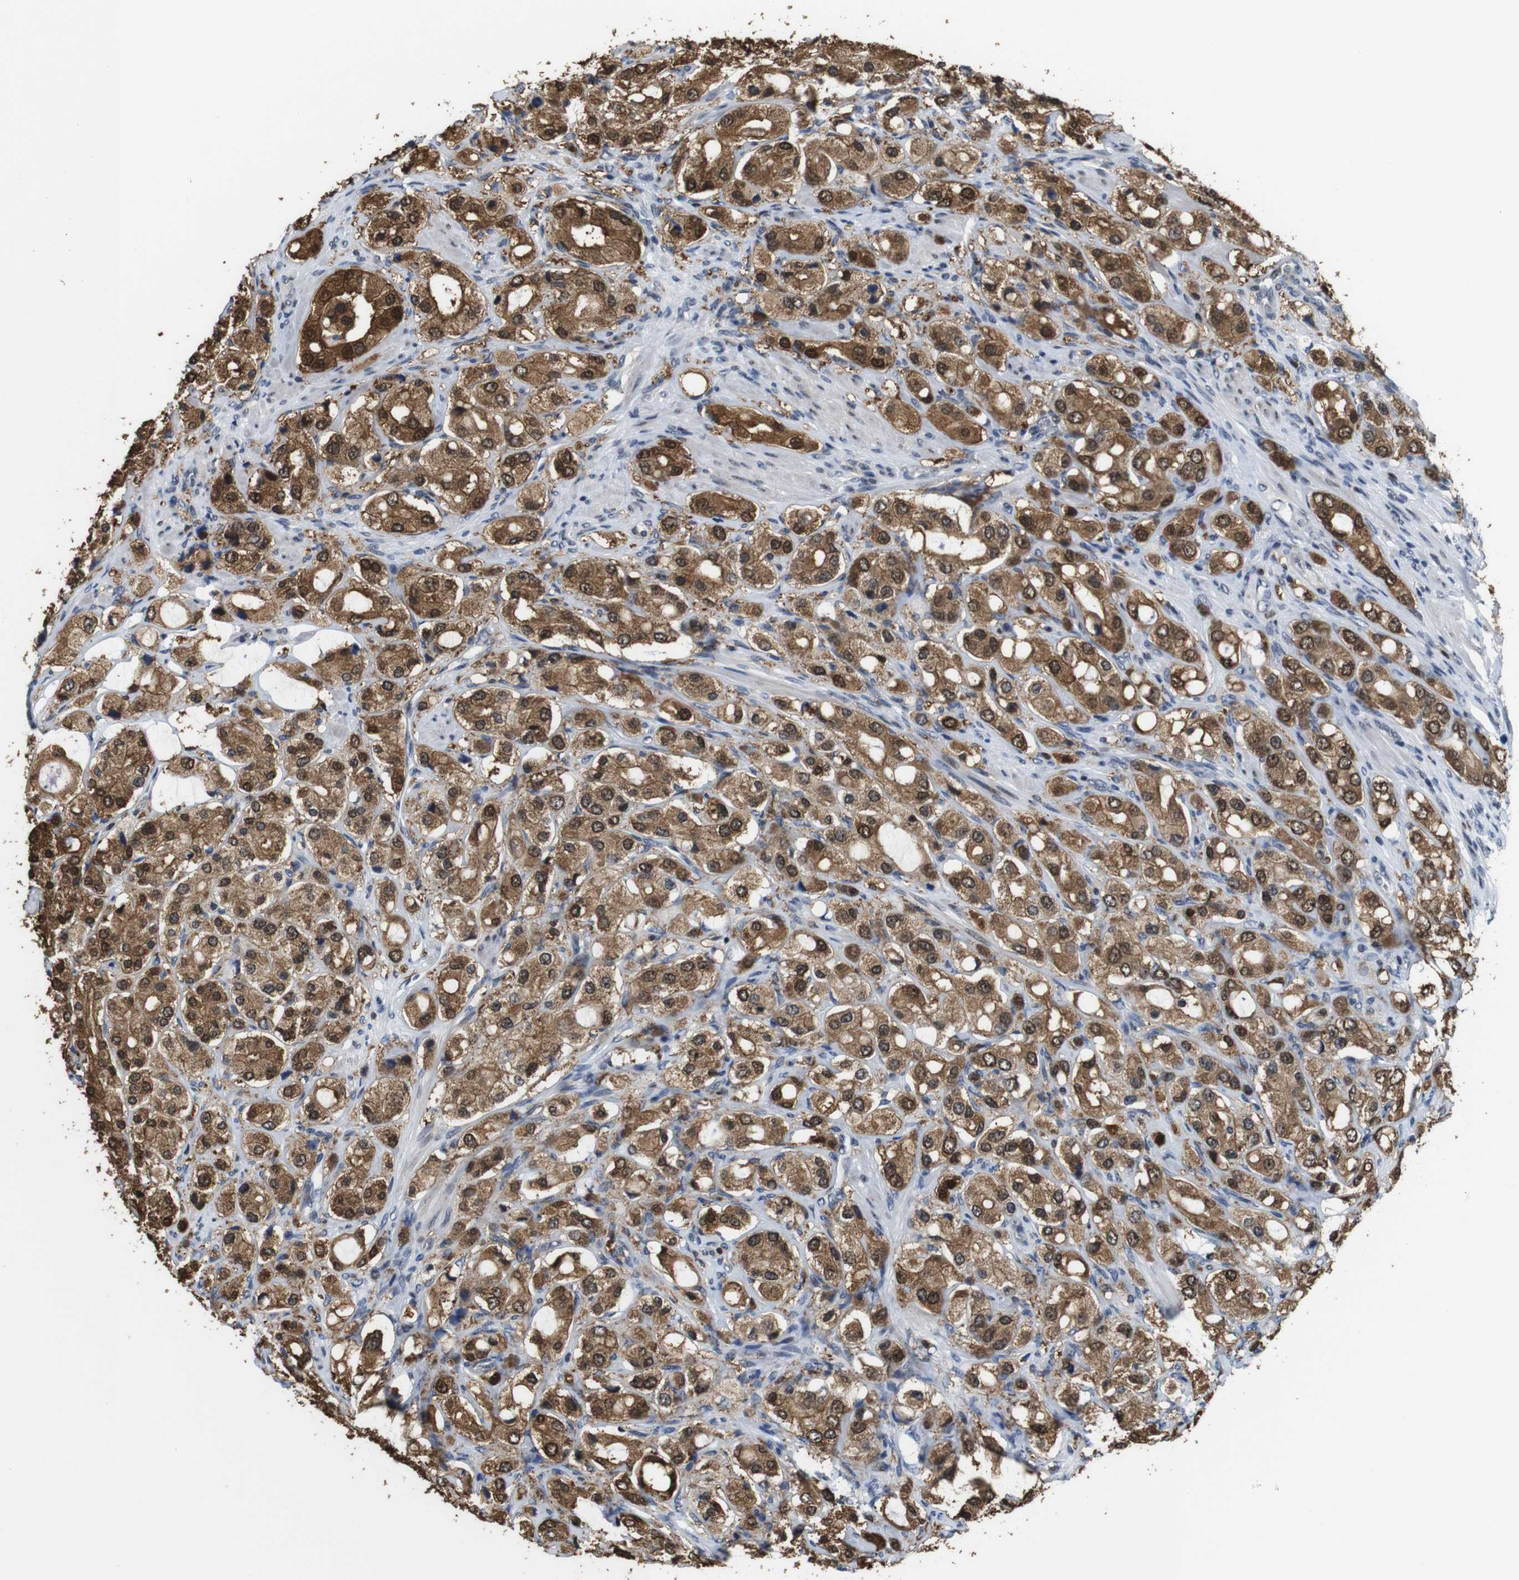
{"staining": {"intensity": "strong", "quantity": ">75%", "location": "cytoplasmic/membranous,nuclear"}, "tissue": "prostate cancer", "cell_type": "Tumor cells", "image_type": "cancer", "snomed": [{"axis": "morphology", "description": "Adenocarcinoma, High grade"}, {"axis": "topography", "description": "Prostate"}], "caption": "A brown stain shows strong cytoplasmic/membranous and nuclear expression of a protein in human prostate adenocarcinoma (high-grade) tumor cells. Immunohistochemistry stains the protein of interest in brown and the nuclei are stained blue.", "gene": "PNMA8A", "patient": {"sex": "male", "age": 65}}